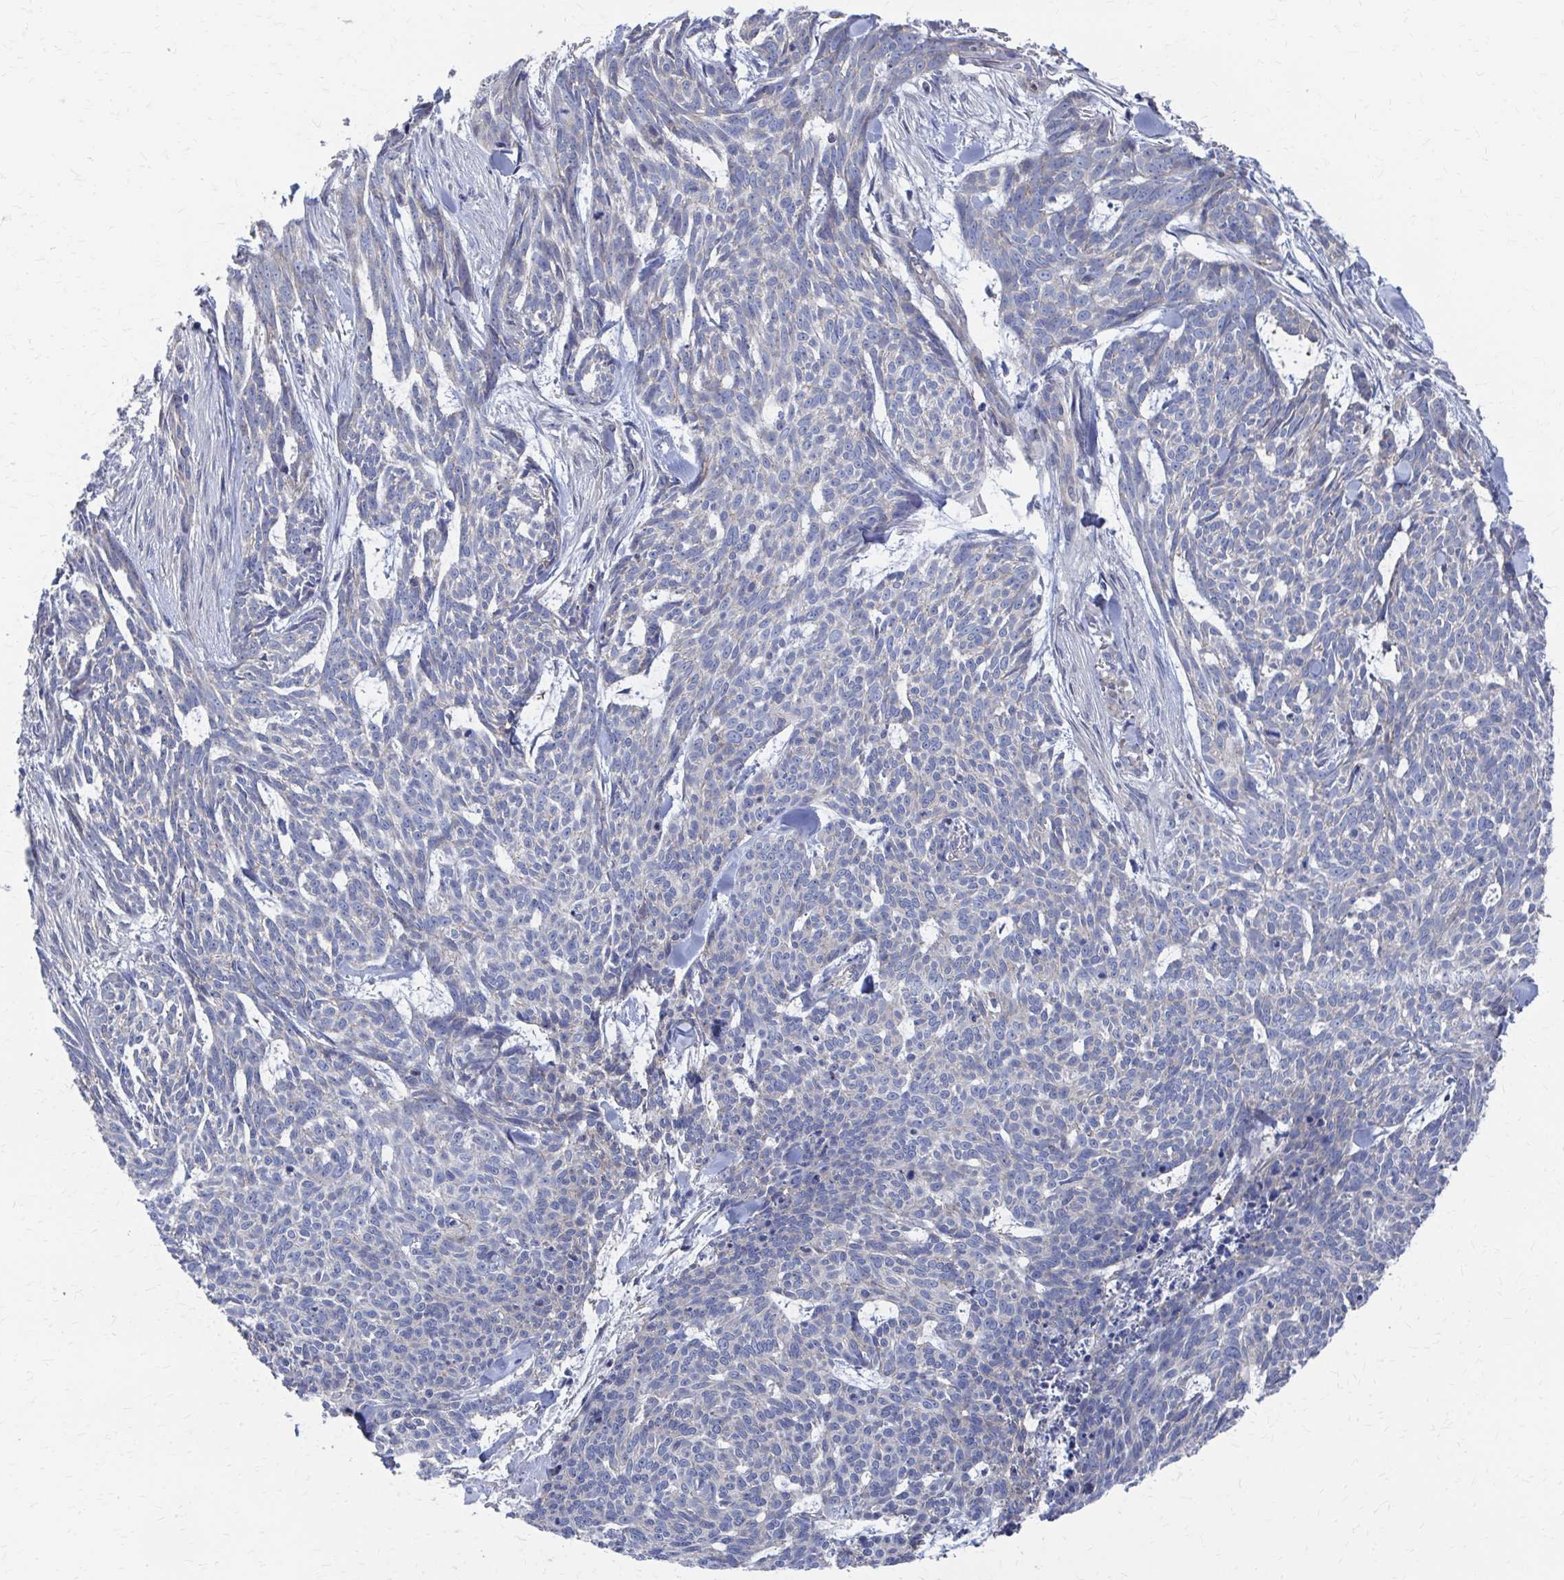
{"staining": {"intensity": "negative", "quantity": "none", "location": "none"}, "tissue": "skin cancer", "cell_type": "Tumor cells", "image_type": "cancer", "snomed": [{"axis": "morphology", "description": "Basal cell carcinoma"}, {"axis": "topography", "description": "Skin"}], "caption": "IHC of skin cancer (basal cell carcinoma) shows no staining in tumor cells.", "gene": "PLEKHG7", "patient": {"sex": "female", "age": 93}}